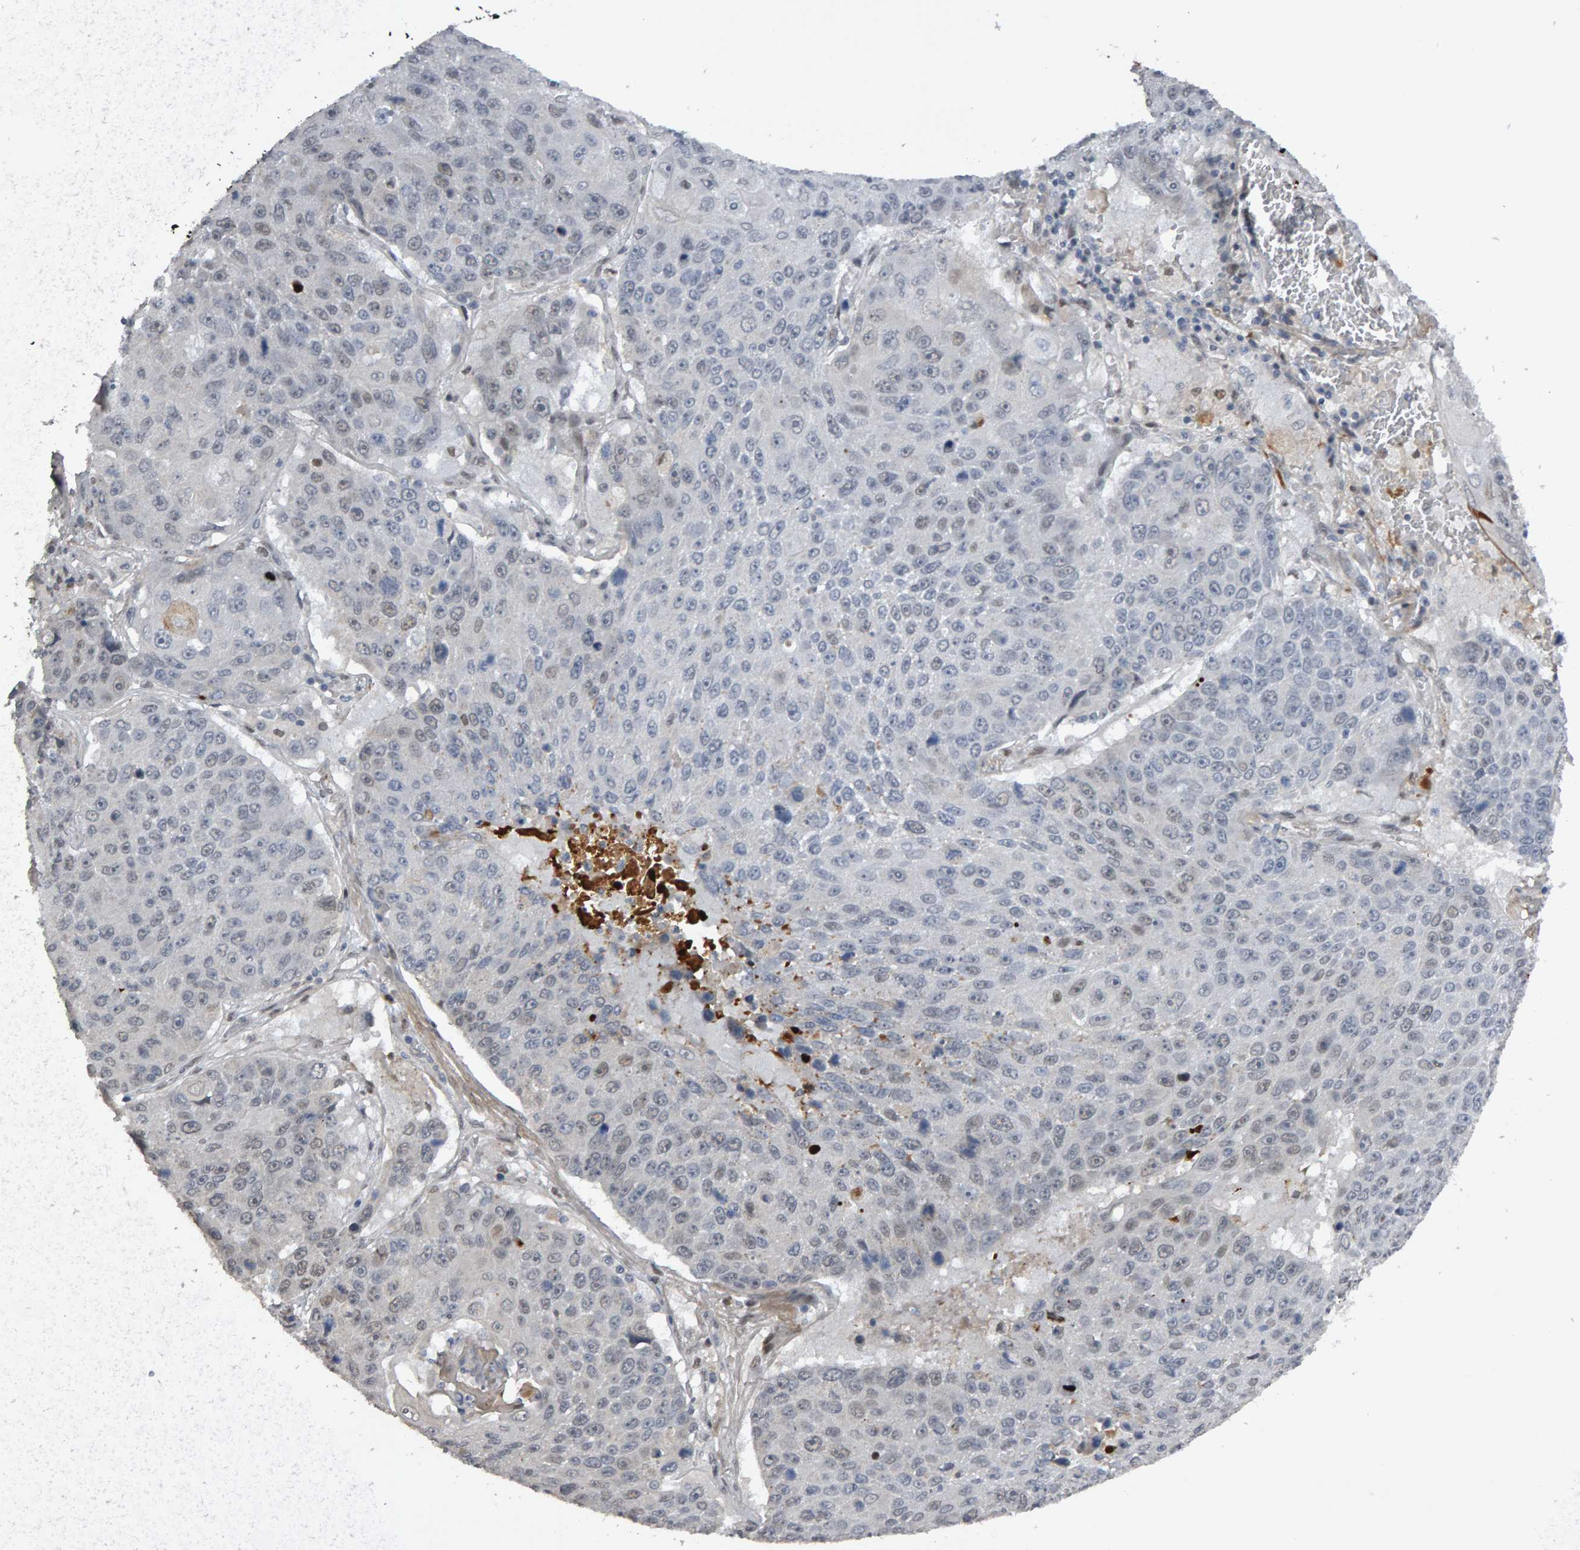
{"staining": {"intensity": "weak", "quantity": "<25%", "location": "nuclear"}, "tissue": "lung cancer", "cell_type": "Tumor cells", "image_type": "cancer", "snomed": [{"axis": "morphology", "description": "Squamous cell carcinoma, NOS"}, {"axis": "topography", "description": "Lung"}], "caption": "This is a photomicrograph of IHC staining of lung cancer (squamous cell carcinoma), which shows no staining in tumor cells.", "gene": "IPO8", "patient": {"sex": "male", "age": 61}}